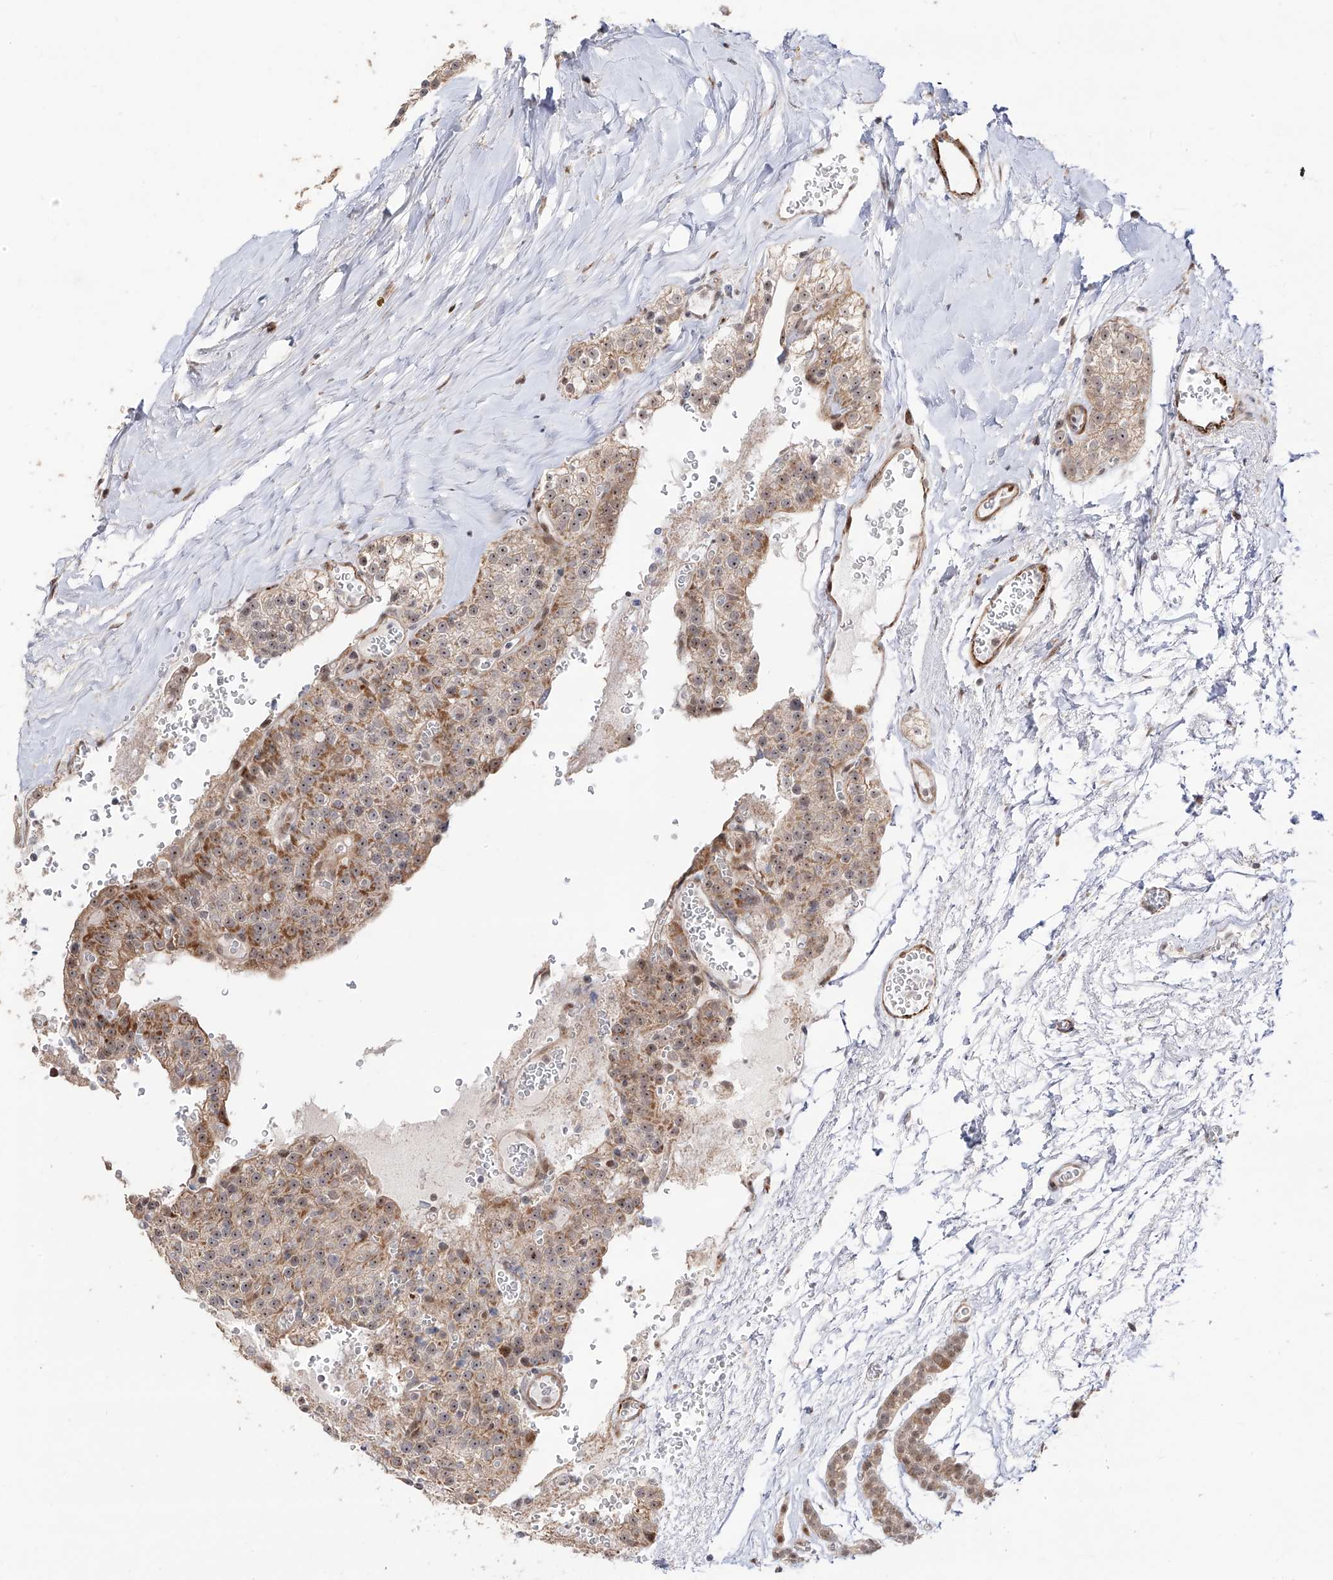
{"staining": {"intensity": "moderate", "quantity": "25%-75%", "location": "cytoplasmic/membranous,nuclear"}, "tissue": "parathyroid gland", "cell_type": "Glandular cells", "image_type": "normal", "snomed": [{"axis": "morphology", "description": "Normal tissue, NOS"}, {"axis": "topography", "description": "Parathyroid gland"}], "caption": "Approximately 25%-75% of glandular cells in unremarkable human parathyroid gland reveal moderate cytoplasmic/membranous,nuclear protein expression as visualized by brown immunohistochemical staining.", "gene": "ZNF180", "patient": {"sex": "female", "age": 64}}